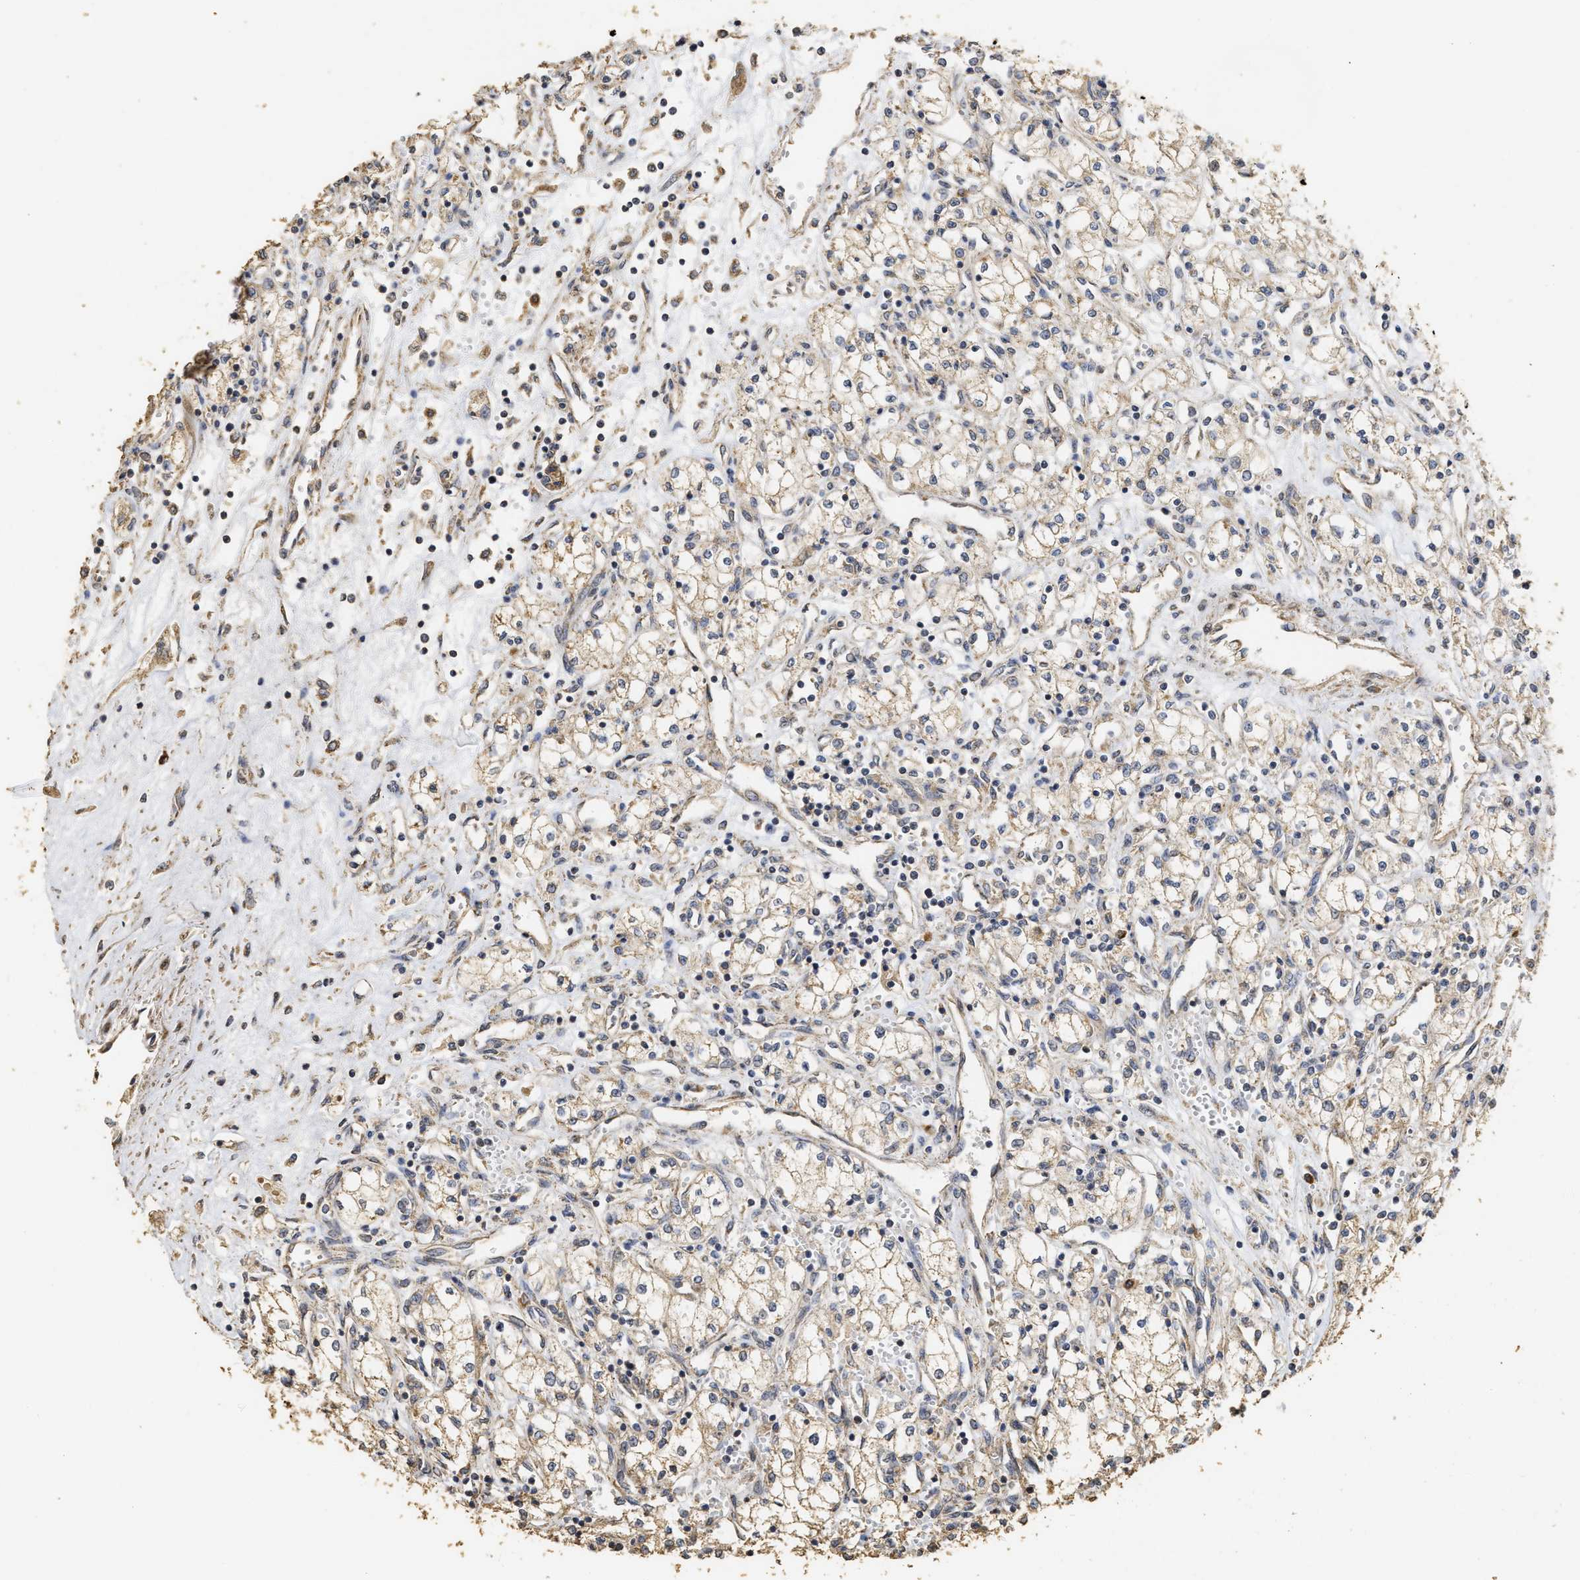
{"staining": {"intensity": "weak", "quantity": ">75%", "location": "cytoplasmic/membranous"}, "tissue": "renal cancer", "cell_type": "Tumor cells", "image_type": "cancer", "snomed": [{"axis": "morphology", "description": "Adenocarcinoma, NOS"}, {"axis": "topography", "description": "Kidney"}], "caption": "Tumor cells reveal weak cytoplasmic/membranous positivity in approximately >75% of cells in renal cancer. (Brightfield microscopy of DAB IHC at high magnification).", "gene": "NAV1", "patient": {"sex": "male", "age": 59}}